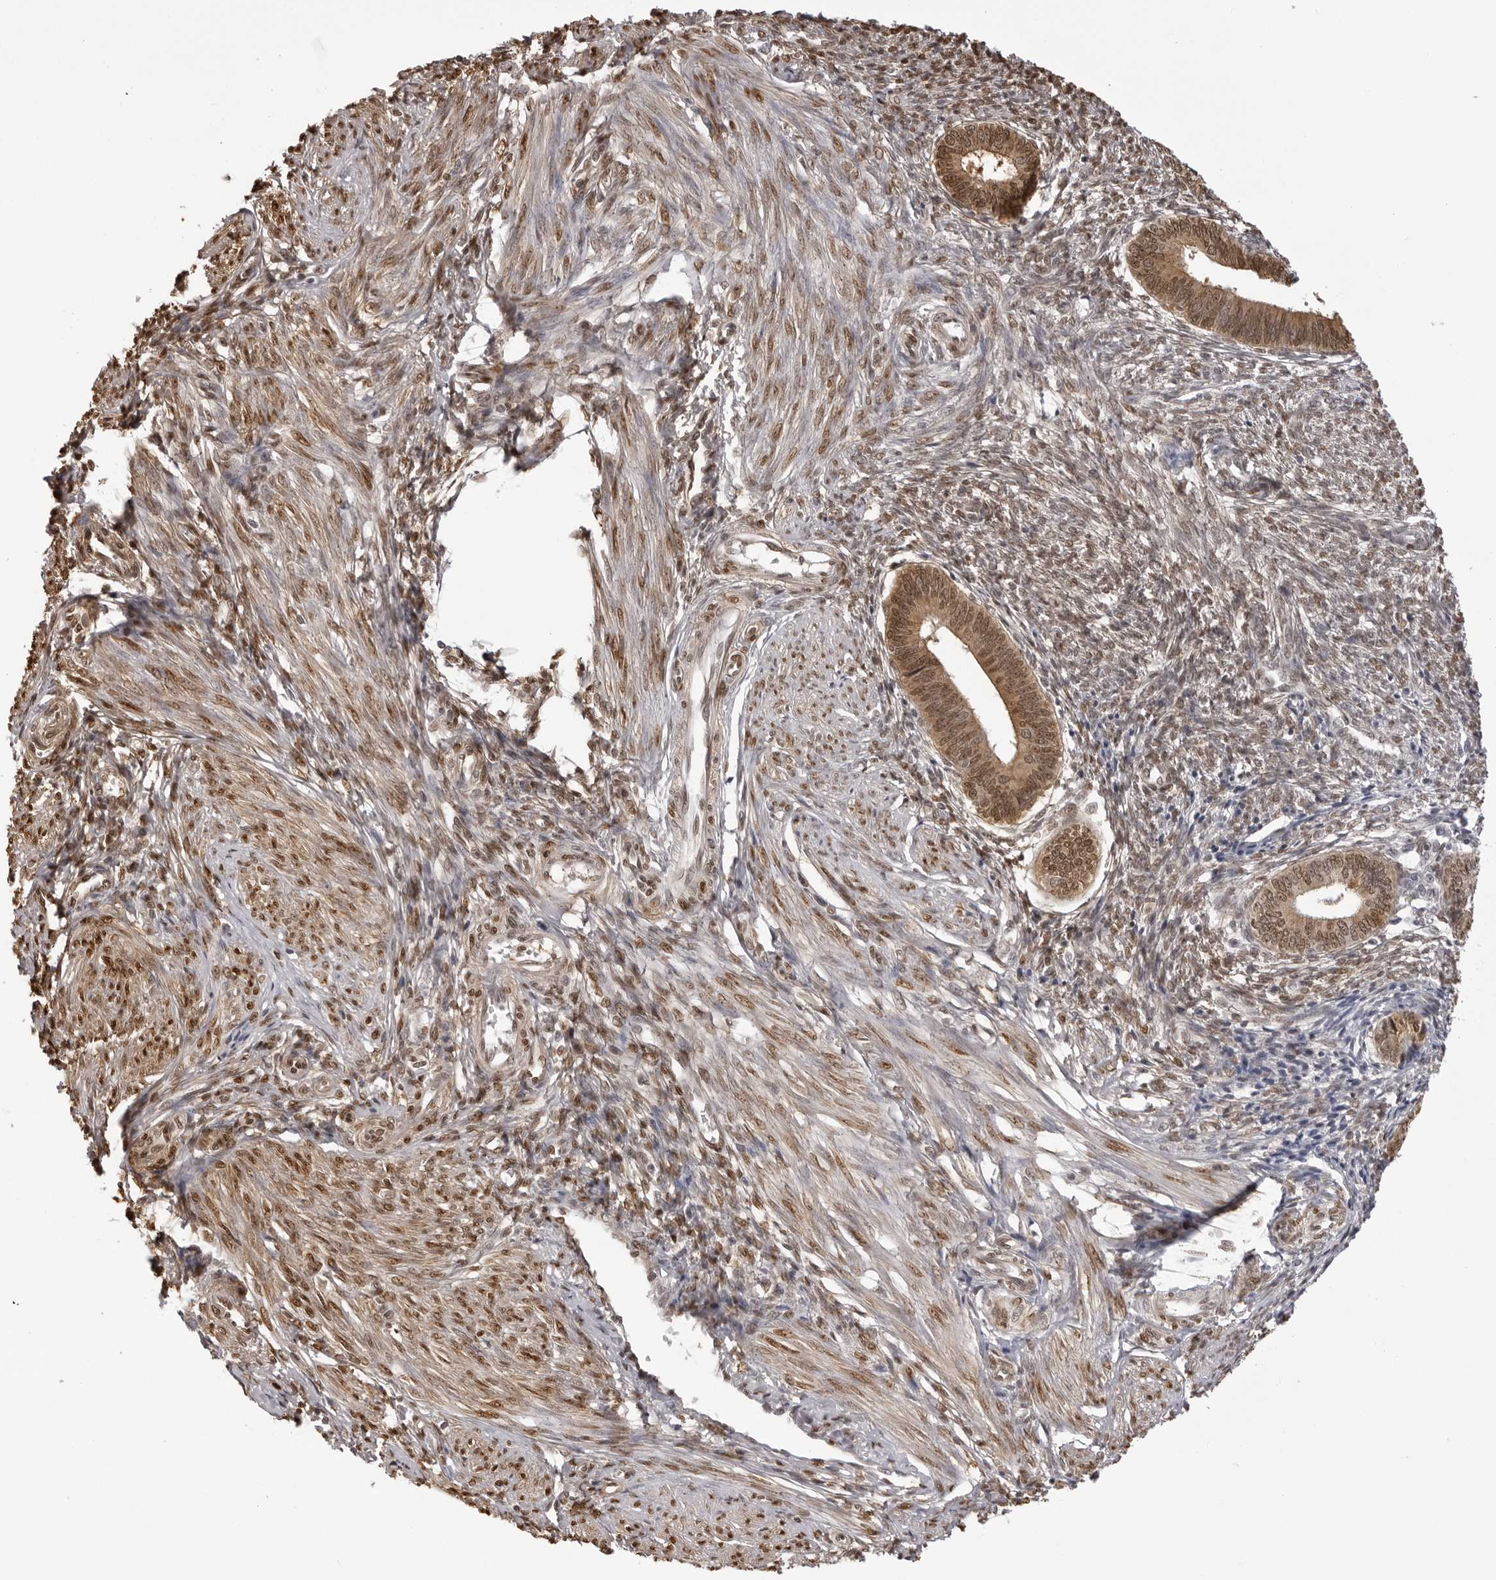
{"staining": {"intensity": "moderate", "quantity": "25%-75%", "location": "nuclear"}, "tissue": "endometrium", "cell_type": "Cells in endometrial stroma", "image_type": "normal", "snomed": [{"axis": "morphology", "description": "Normal tissue, NOS"}, {"axis": "topography", "description": "Endometrium"}], "caption": "Brown immunohistochemical staining in unremarkable endometrium exhibits moderate nuclear expression in about 25%-75% of cells in endometrial stroma. The staining was performed using DAB (3,3'-diaminobenzidine) to visualize the protein expression in brown, while the nuclei were stained in blue with hematoxylin (Magnification: 20x).", "gene": "HSPA4", "patient": {"sex": "female", "age": 46}}